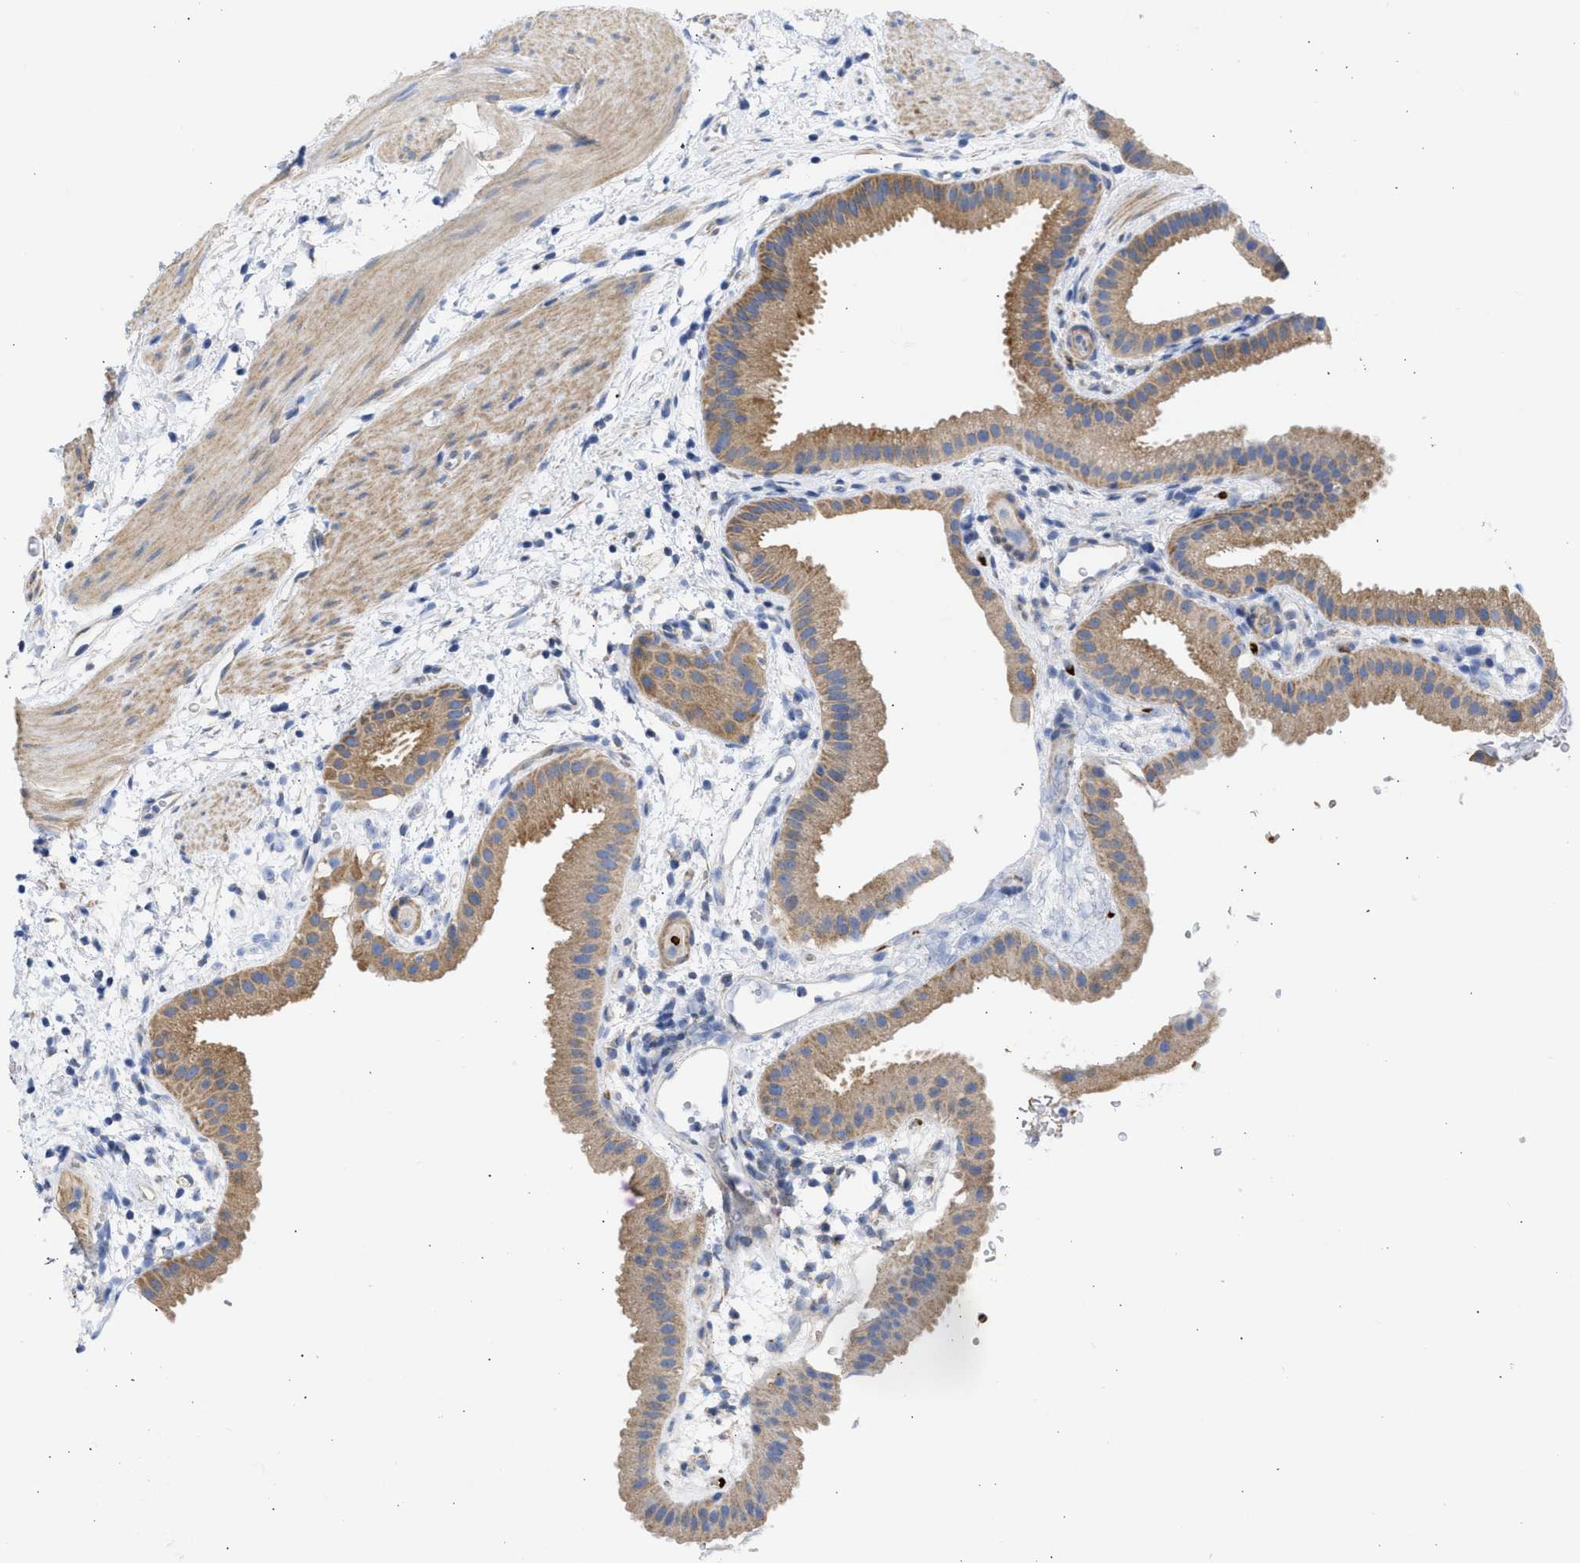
{"staining": {"intensity": "moderate", "quantity": ">75%", "location": "cytoplasmic/membranous"}, "tissue": "gallbladder", "cell_type": "Glandular cells", "image_type": "normal", "snomed": [{"axis": "morphology", "description": "Normal tissue, NOS"}, {"axis": "topography", "description": "Gallbladder"}], "caption": "Gallbladder stained for a protein displays moderate cytoplasmic/membranous positivity in glandular cells.", "gene": "BTG3", "patient": {"sex": "female", "age": 64}}